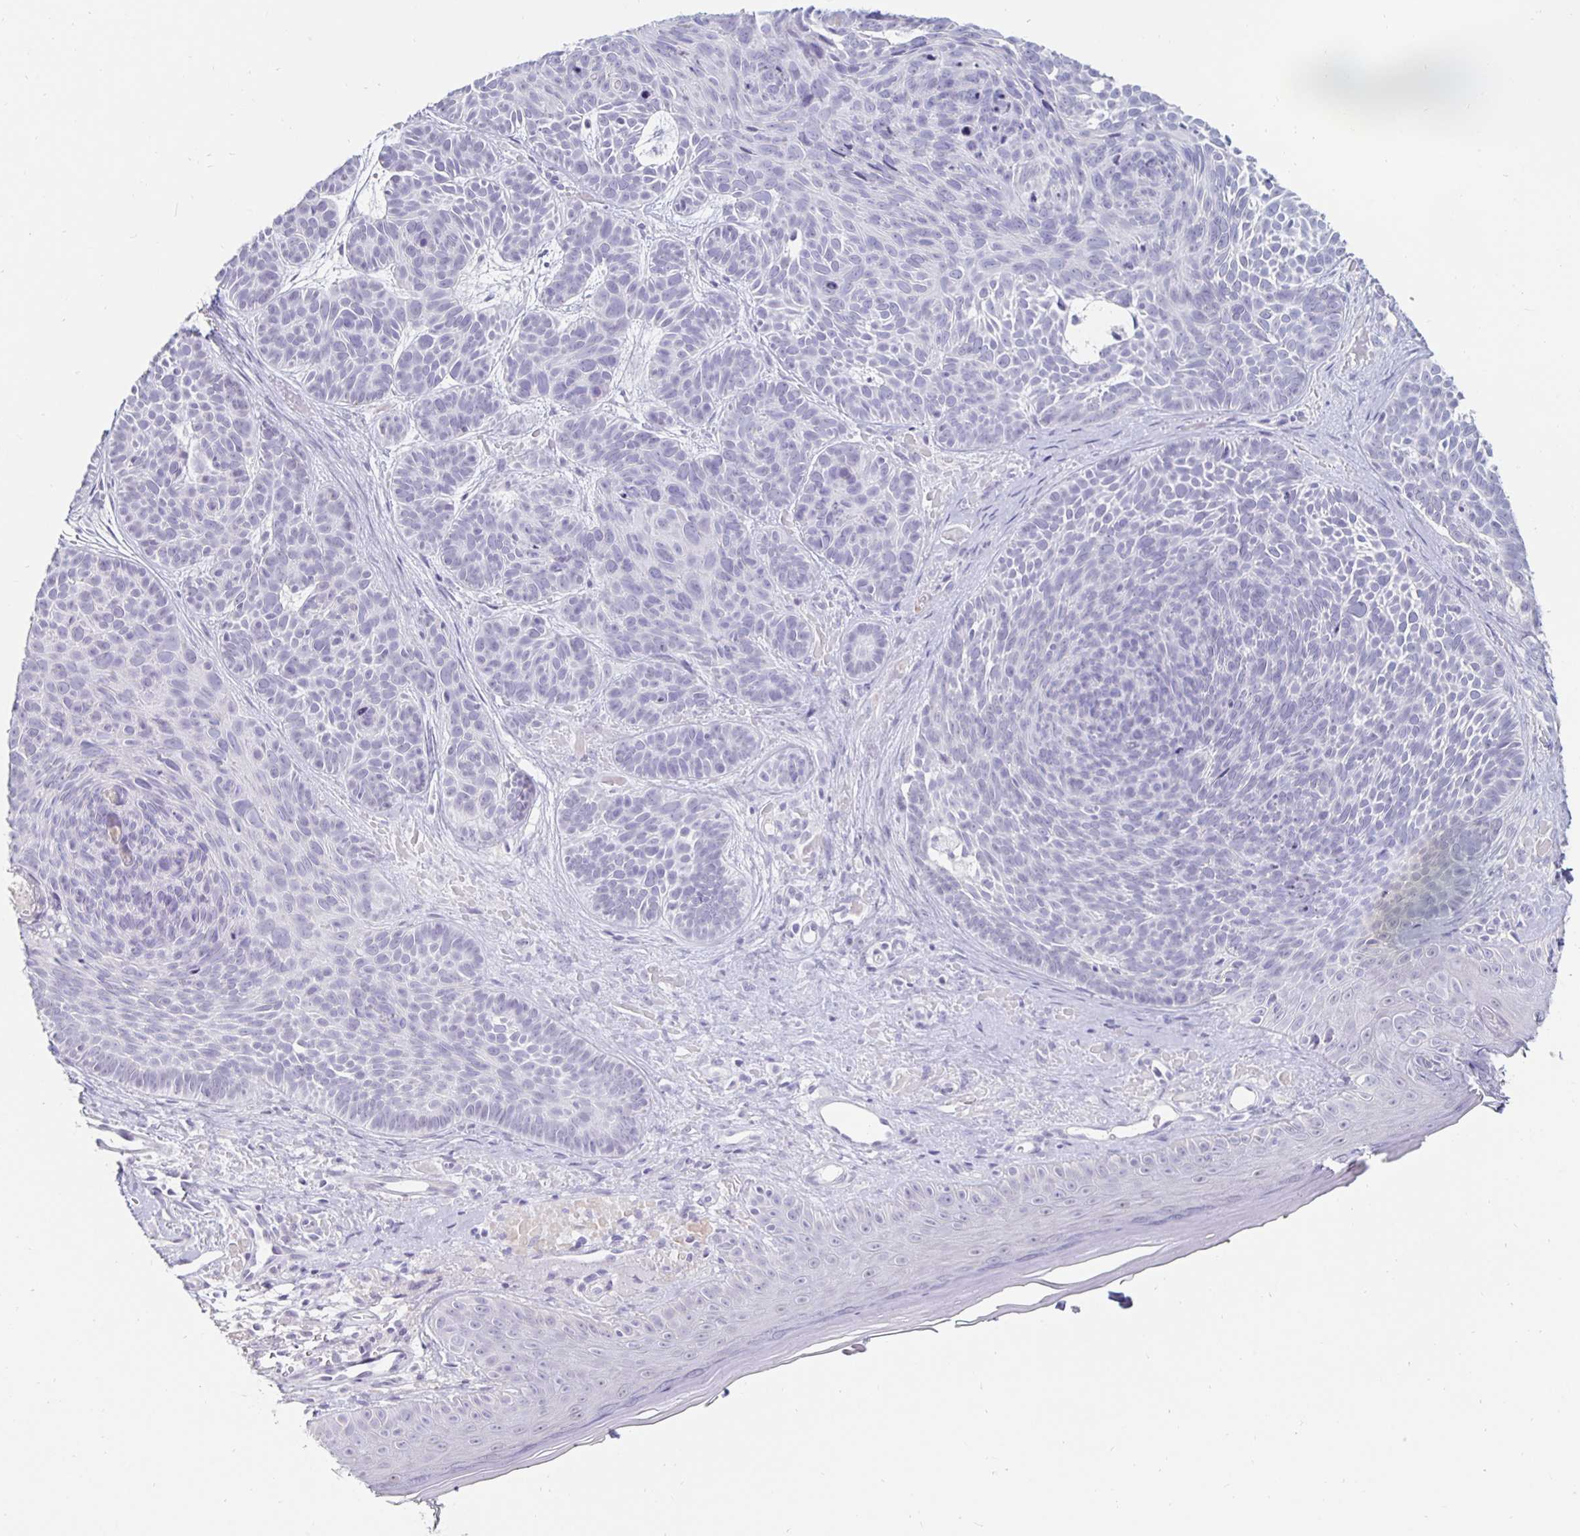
{"staining": {"intensity": "negative", "quantity": "none", "location": "none"}, "tissue": "skin cancer", "cell_type": "Tumor cells", "image_type": "cancer", "snomed": [{"axis": "morphology", "description": "Basal cell carcinoma"}, {"axis": "topography", "description": "Skin"}], "caption": "This micrograph is of basal cell carcinoma (skin) stained with immunohistochemistry (IHC) to label a protein in brown with the nuclei are counter-stained blue. There is no staining in tumor cells.", "gene": "KCNQ2", "patient": {"sex": "male", "age": 81}}